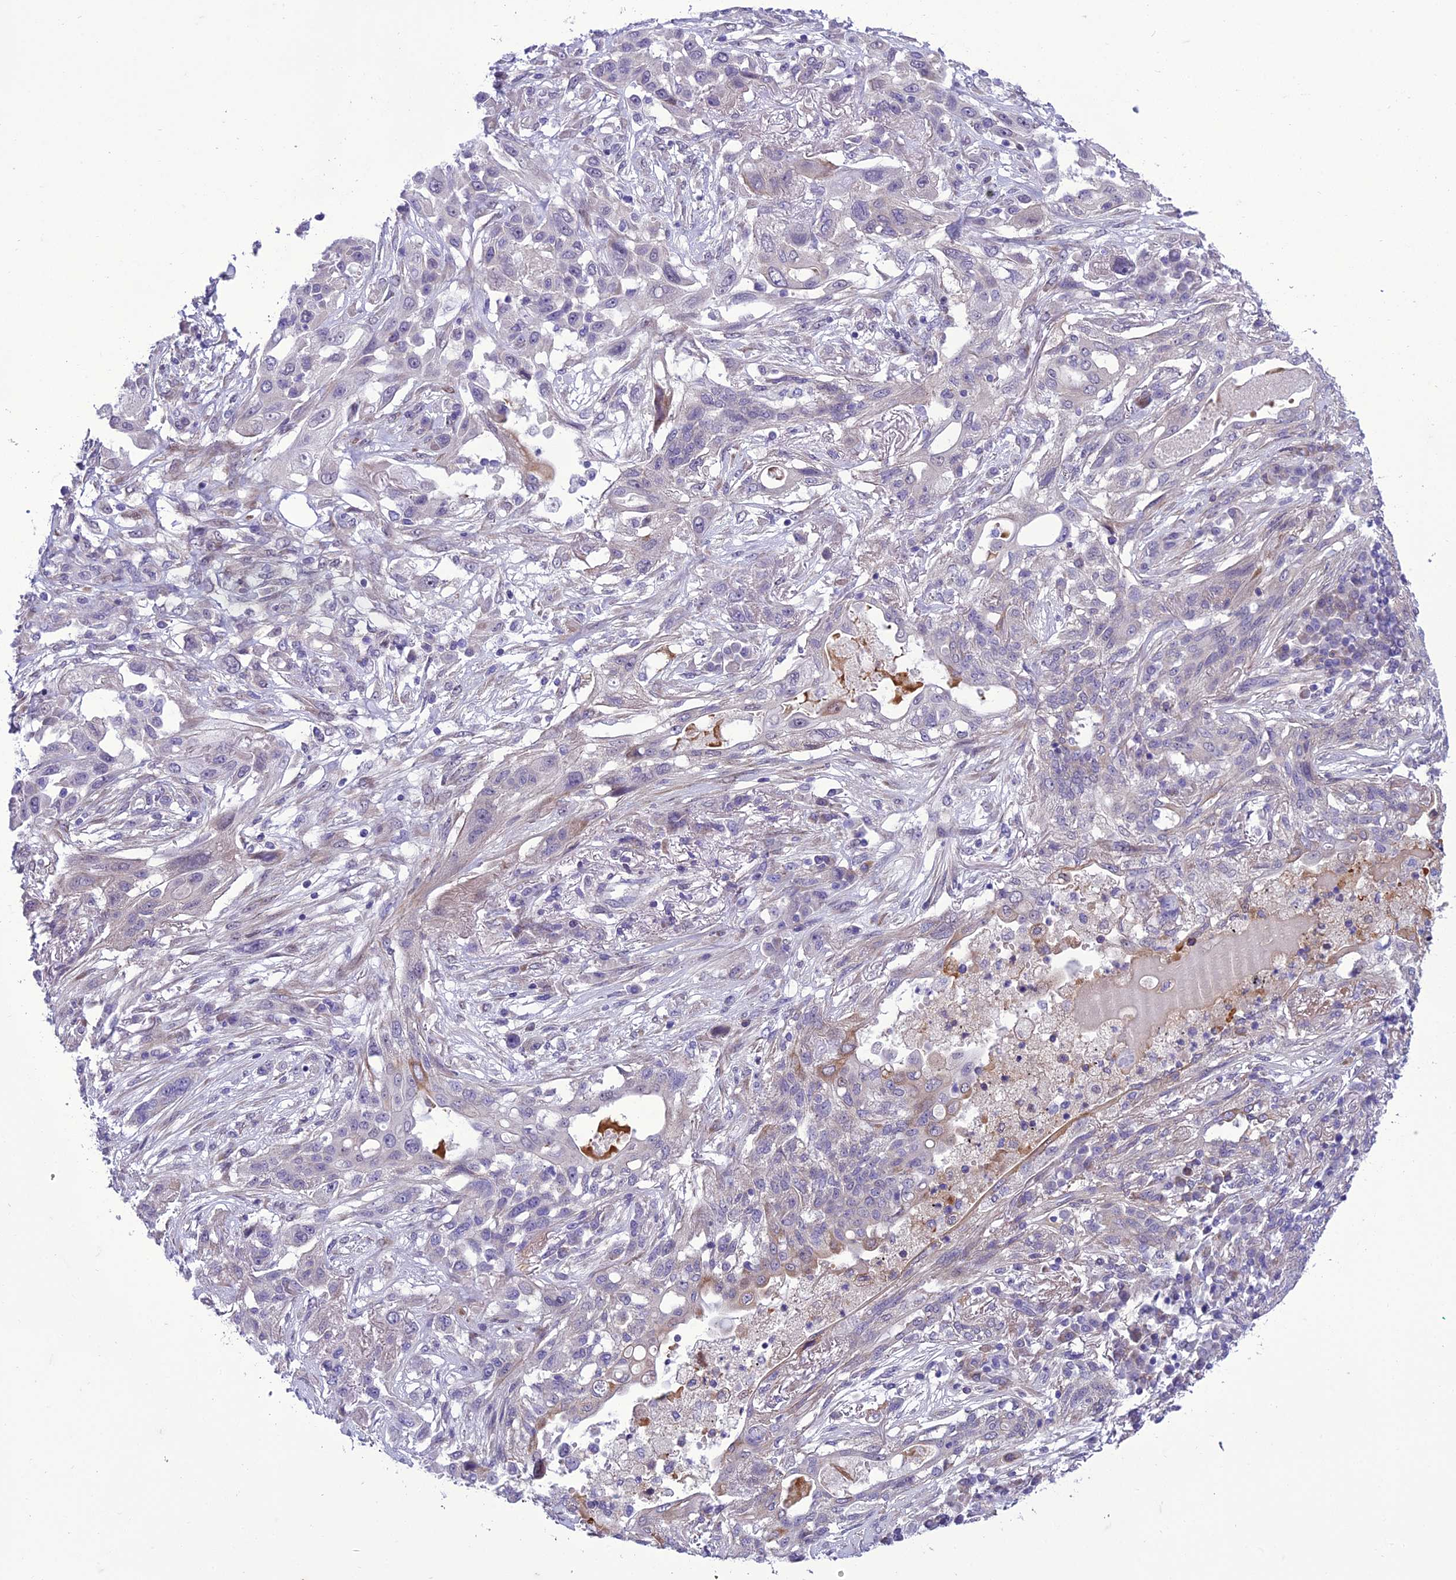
{"staining": {"intensity": "negative", "quantity": "none", "location": "none"}, "tissue": "lung cancer", "cell_type": "Tumor cells", "image_type": "cancer", "snomed": [{"axis": "morphology", "description": "Squamous cell carcinoma, NOS"}, {"axis": "topography", "description": "Lung"}], "caption": "Tumor cells are negative for brown protein staining in lung cancer. The staining was performed using DAB to visualize the protein expression in brown, while the nuclei were stained in blue with hematoxylin (Magnification: 20x).", "gene": "GAB4", "patient": {"sex": "female", "age": 70}}